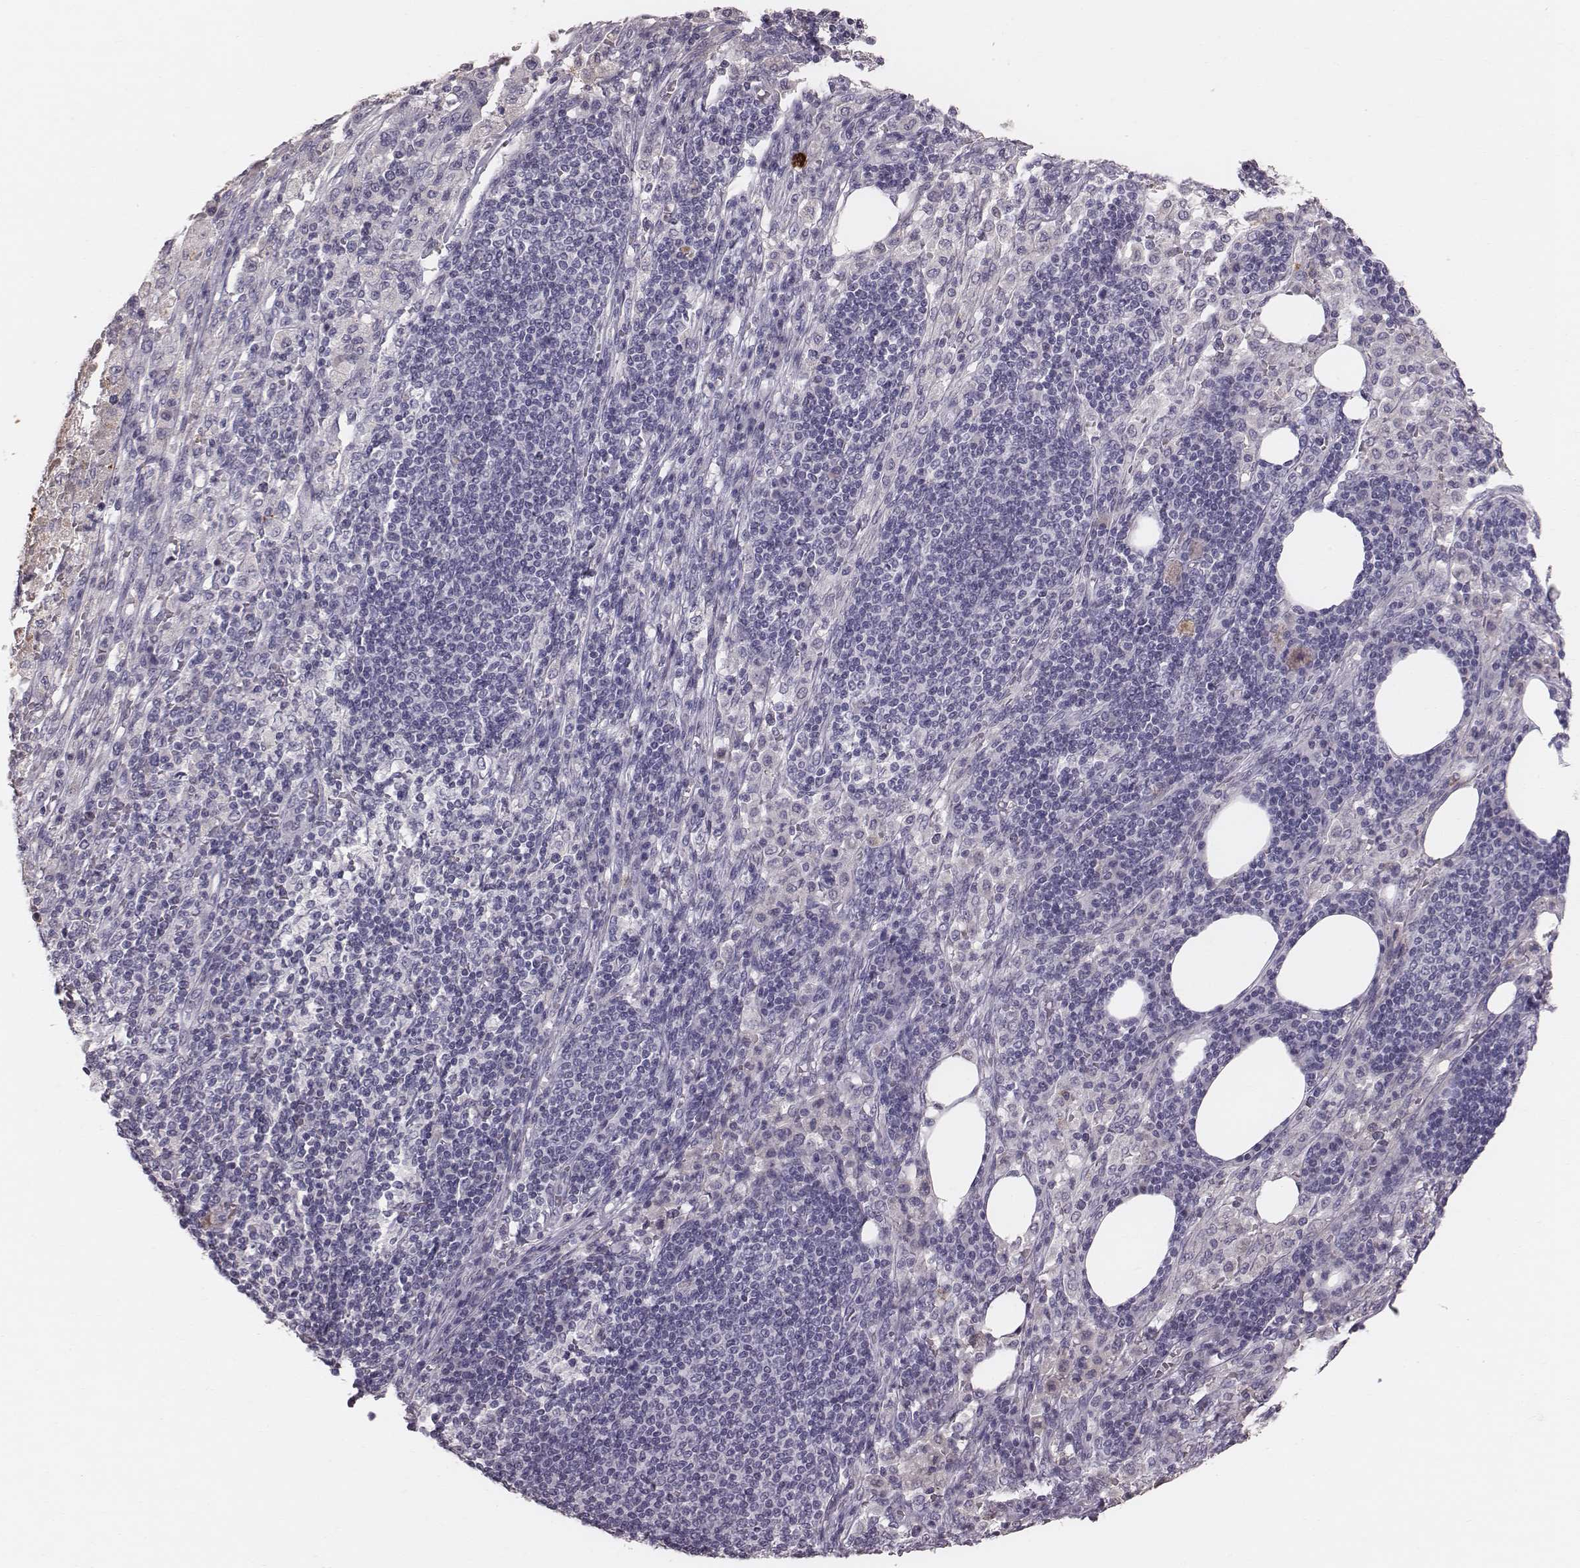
{"staining": {"intensity": "negative", "quantity": "none", "location": "none"}, "tissue": "pancreatic cancer", "cell_type": "Tumor cells", "image_type": "cancer", "snomed": [{"axis": "morphology", "description": "Adenocarcinoma, NOS"}, {"axis": "topography", "description": "Pancreas"}], "caption": "Immunohistochemical staining of adenocarcinoma (pancreatic) exhibits no significant staining in tumor cells.", "gene": "CFTR", "patient": {"sex": "female", "age": 61}}